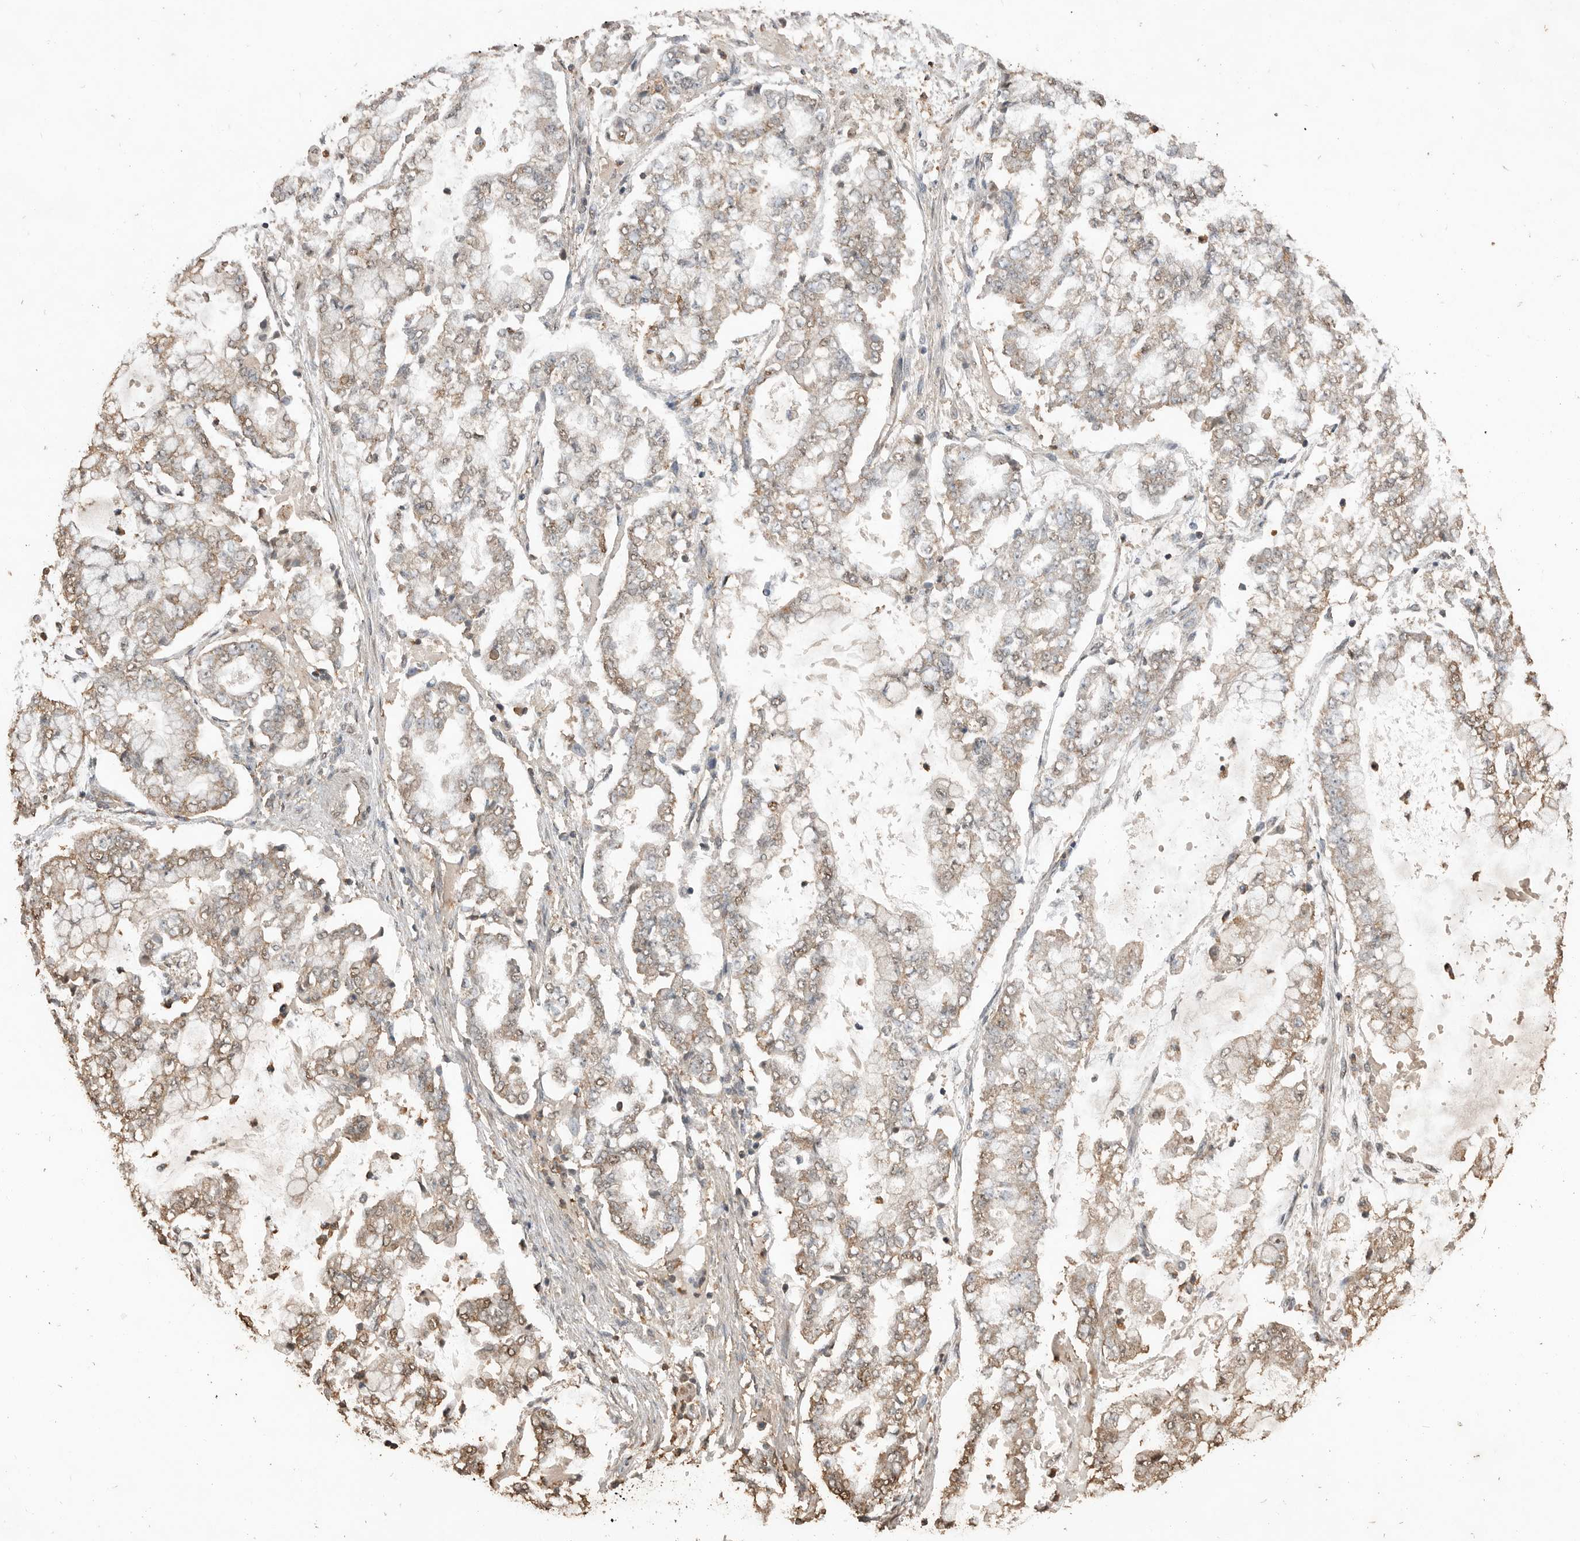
{"staining": {"intensity": "weak", "quantity": ">75%", "location": "cytoplasmic/membranous,nuclear"}, "tissue": "stomach cancer", "cell_type": "Tumor cells", "image_type": "cancer", "snomed": [{"axis": "morphology", "description": "Adenocarcinoma, NOS"}, {"axis": "topography", "description": "Stomach"}], "caption": "The histopathology image shows immunohistochemical staining of stomach adenocarcinoma. There is weak cytoplasmic/membranous and nuclear expression is seen in approximately >75% of tumor cells.", "gene": "BLZF1", "patient": {"sex": "male", "age": 76}}